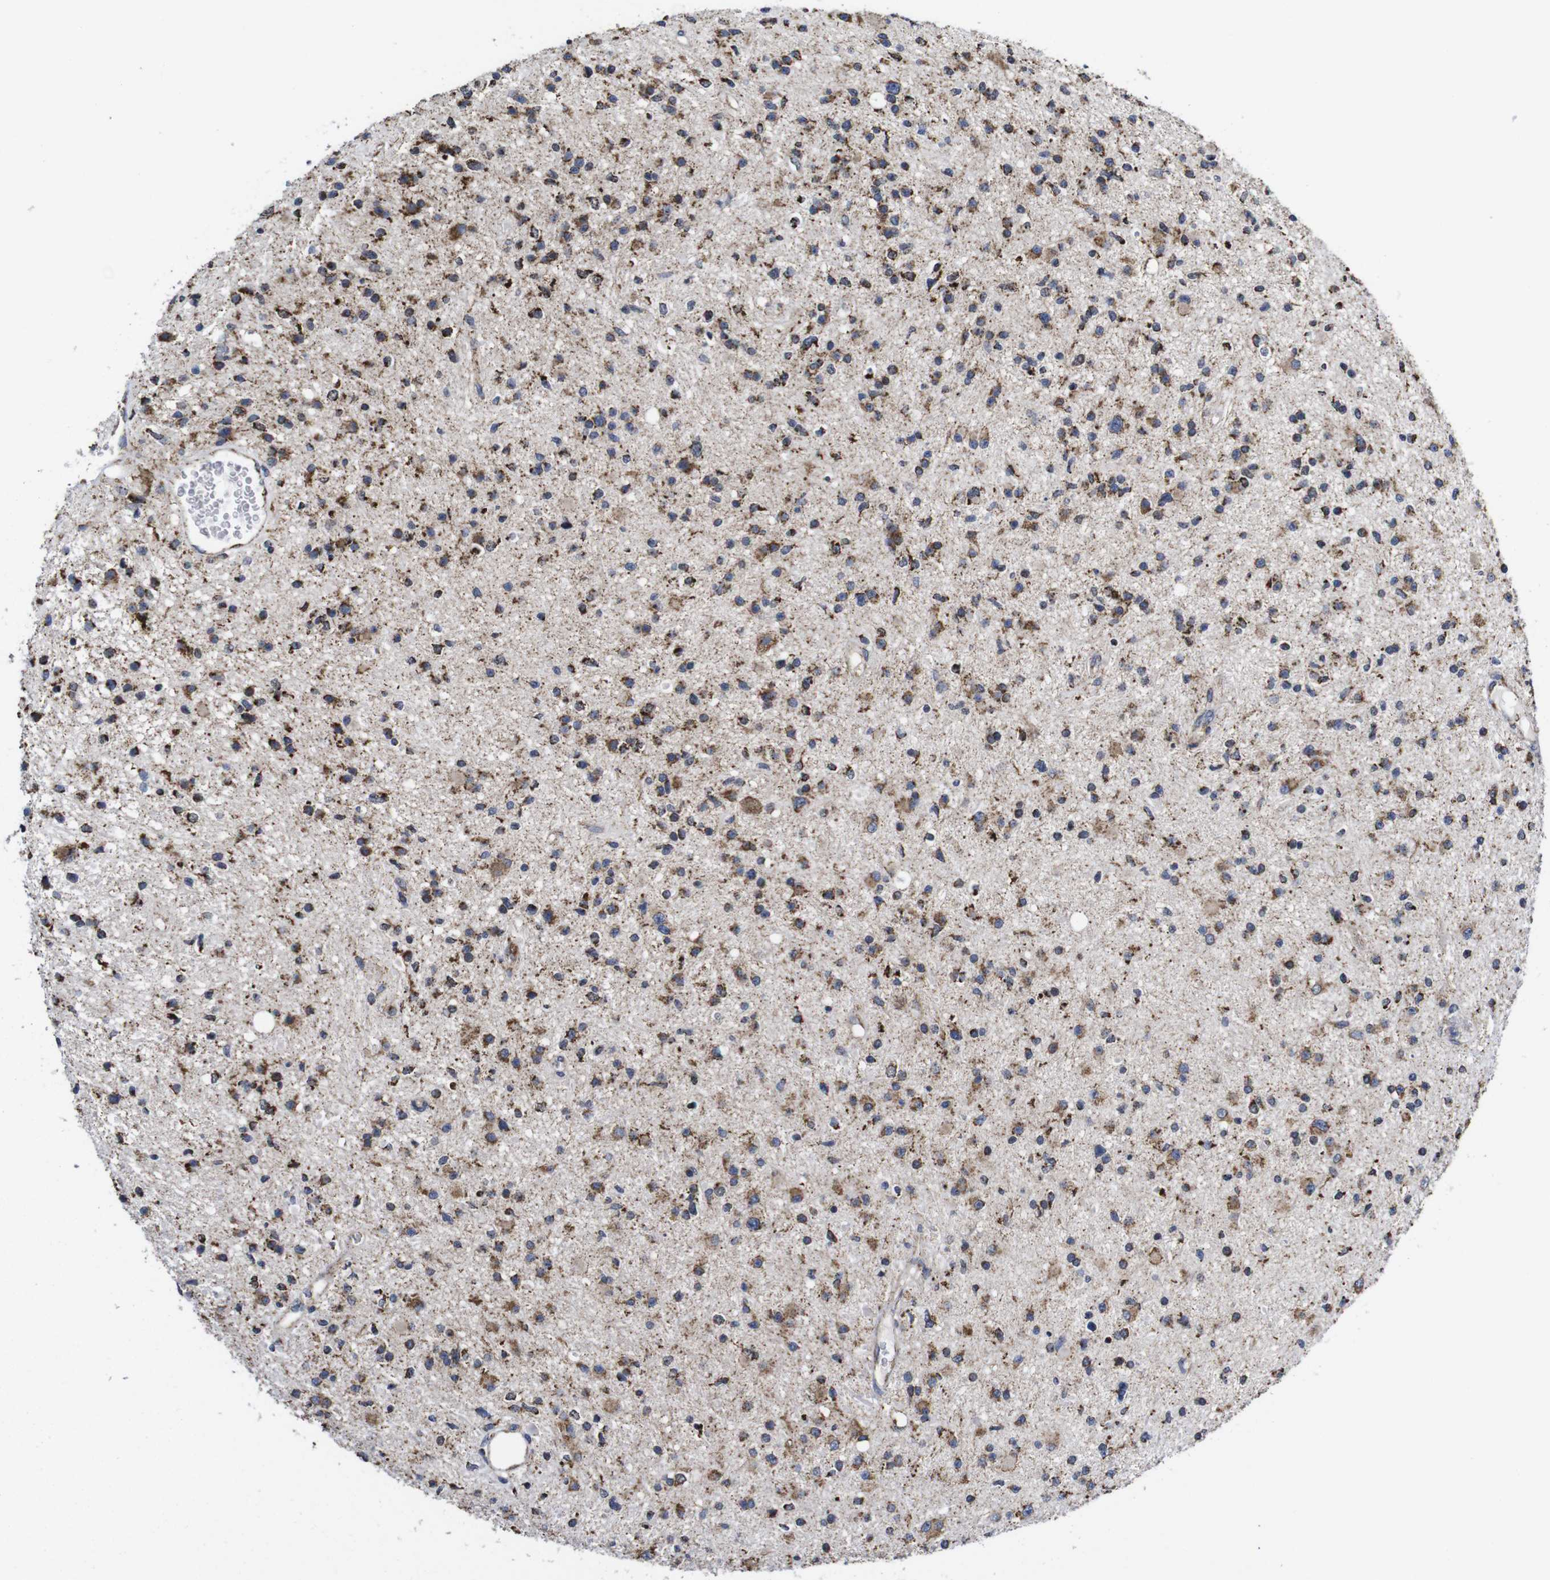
{"staining": {"intensity": "moderate", "quantity": ">75%", "location": "cytoplasmic/membranous"}, "tissue": "glioma", "cell_type": "Tumor cells", "image_type": "cancer", "snomed": [{"axis": "morphology", "description": "Glioma, malignant, High grade"}, {"axis": "topography", "description": "Brain"}], "caption": "Immunohistochemistry (DAB (3,3'-diaminobenzidine)) staining of malignant glioma (high-grade) shows moderate cytoplasmic/membranous protein staining in approximately >75% of tumor cells.", "gene": "C17orf80", "patient": {"sex": "male", "age": 33}}